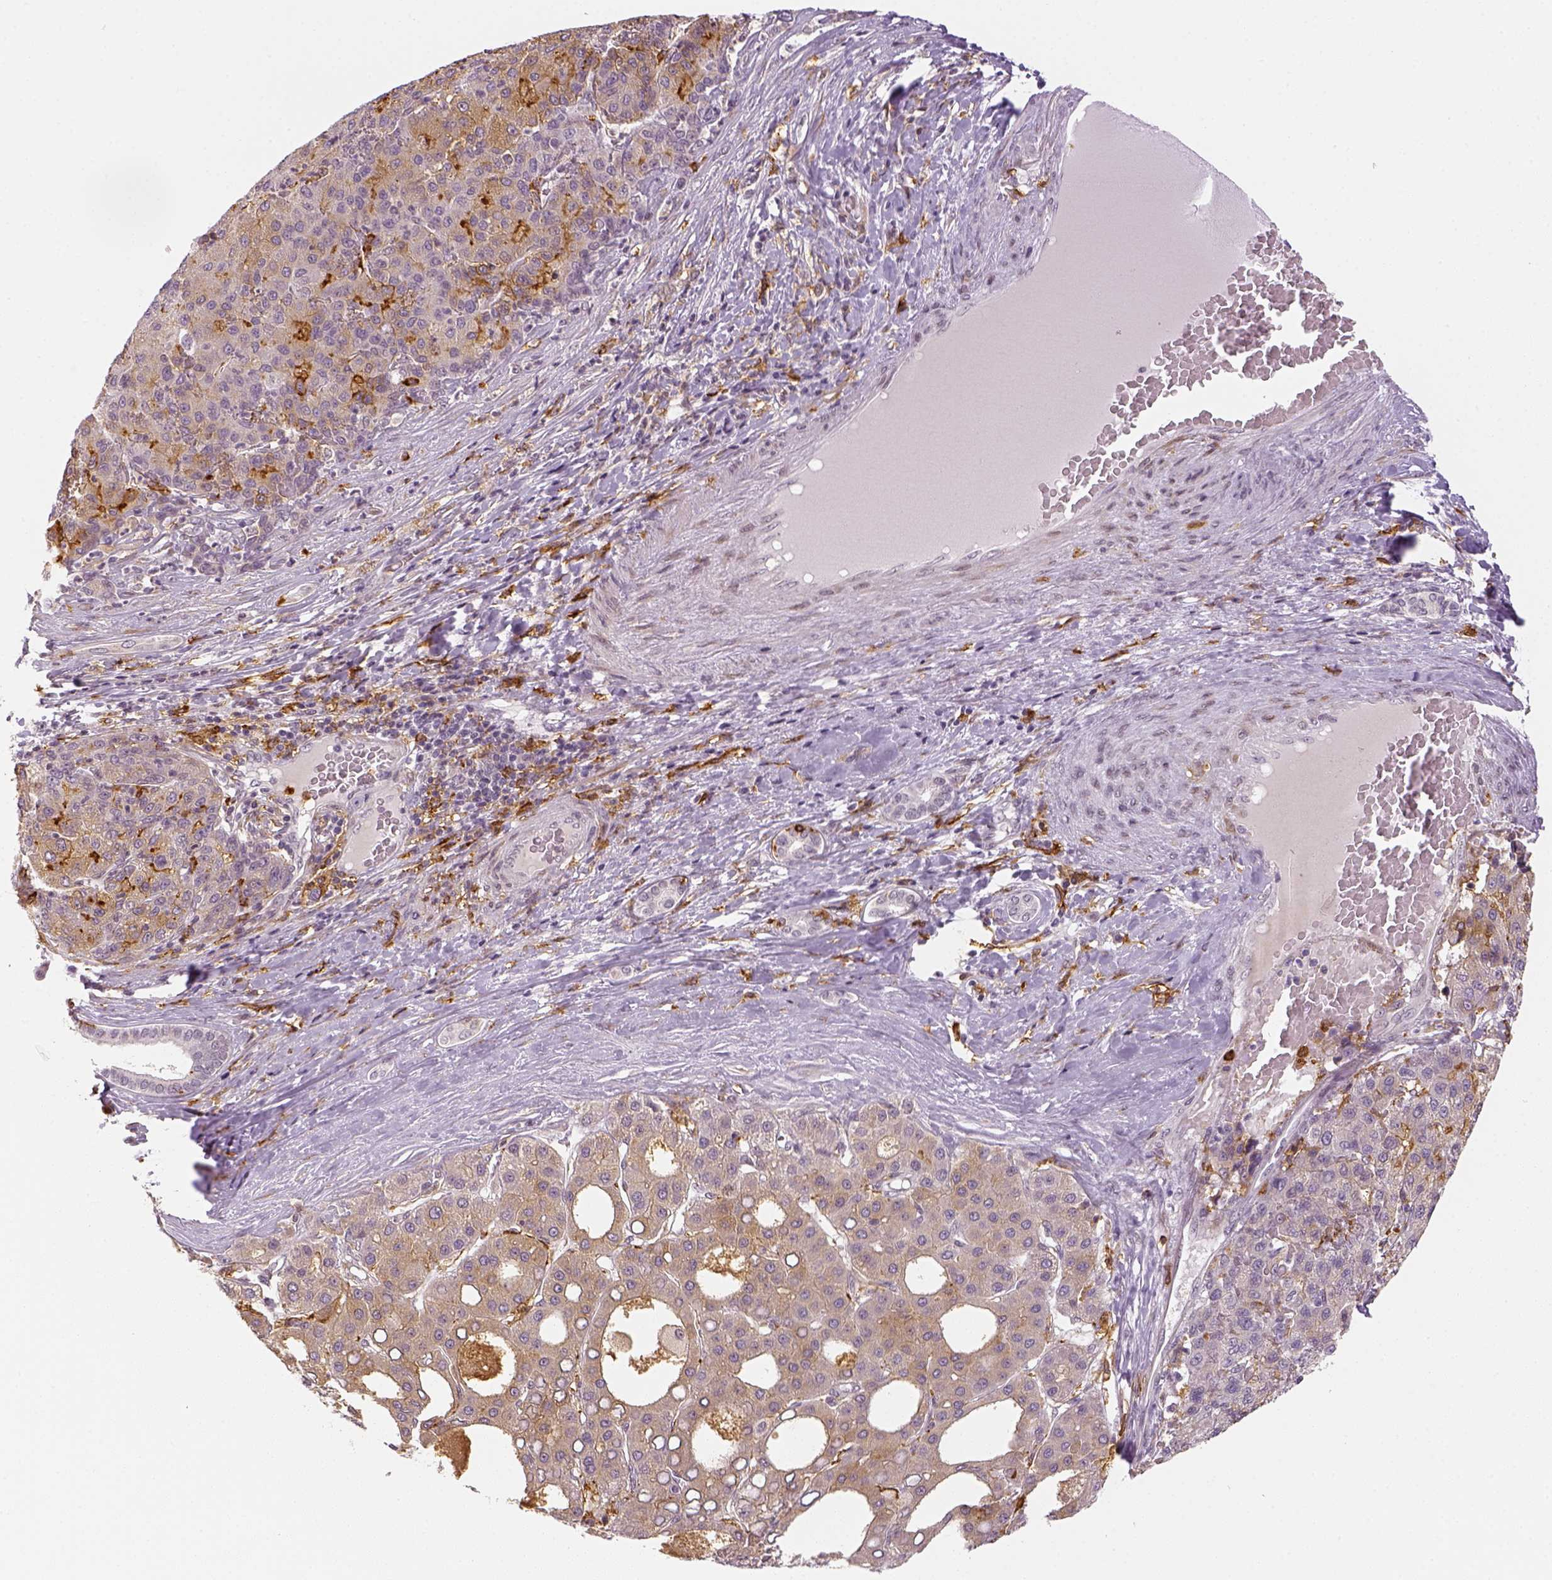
{"staining": {"intensity": "weak", "quantity": "<25%", "location": "cytoplasmic/membranous"}, "tissue": "liver cancer", "cell_type": "Tumor cells", "image_type": "cancer", "snomed": [{"axis": "morphology", "description": "Carcinoma, Hepatocellular, NOS"}, {"axis": "topography", "description": "Liver"}], "caption": "Immunohistochemical staining of liver cancer (hepatocellular carcinoma) shows no significant positivity in tumor cells.", "gene": "CD14", "patient": {"sex": "male", "age": 65}}